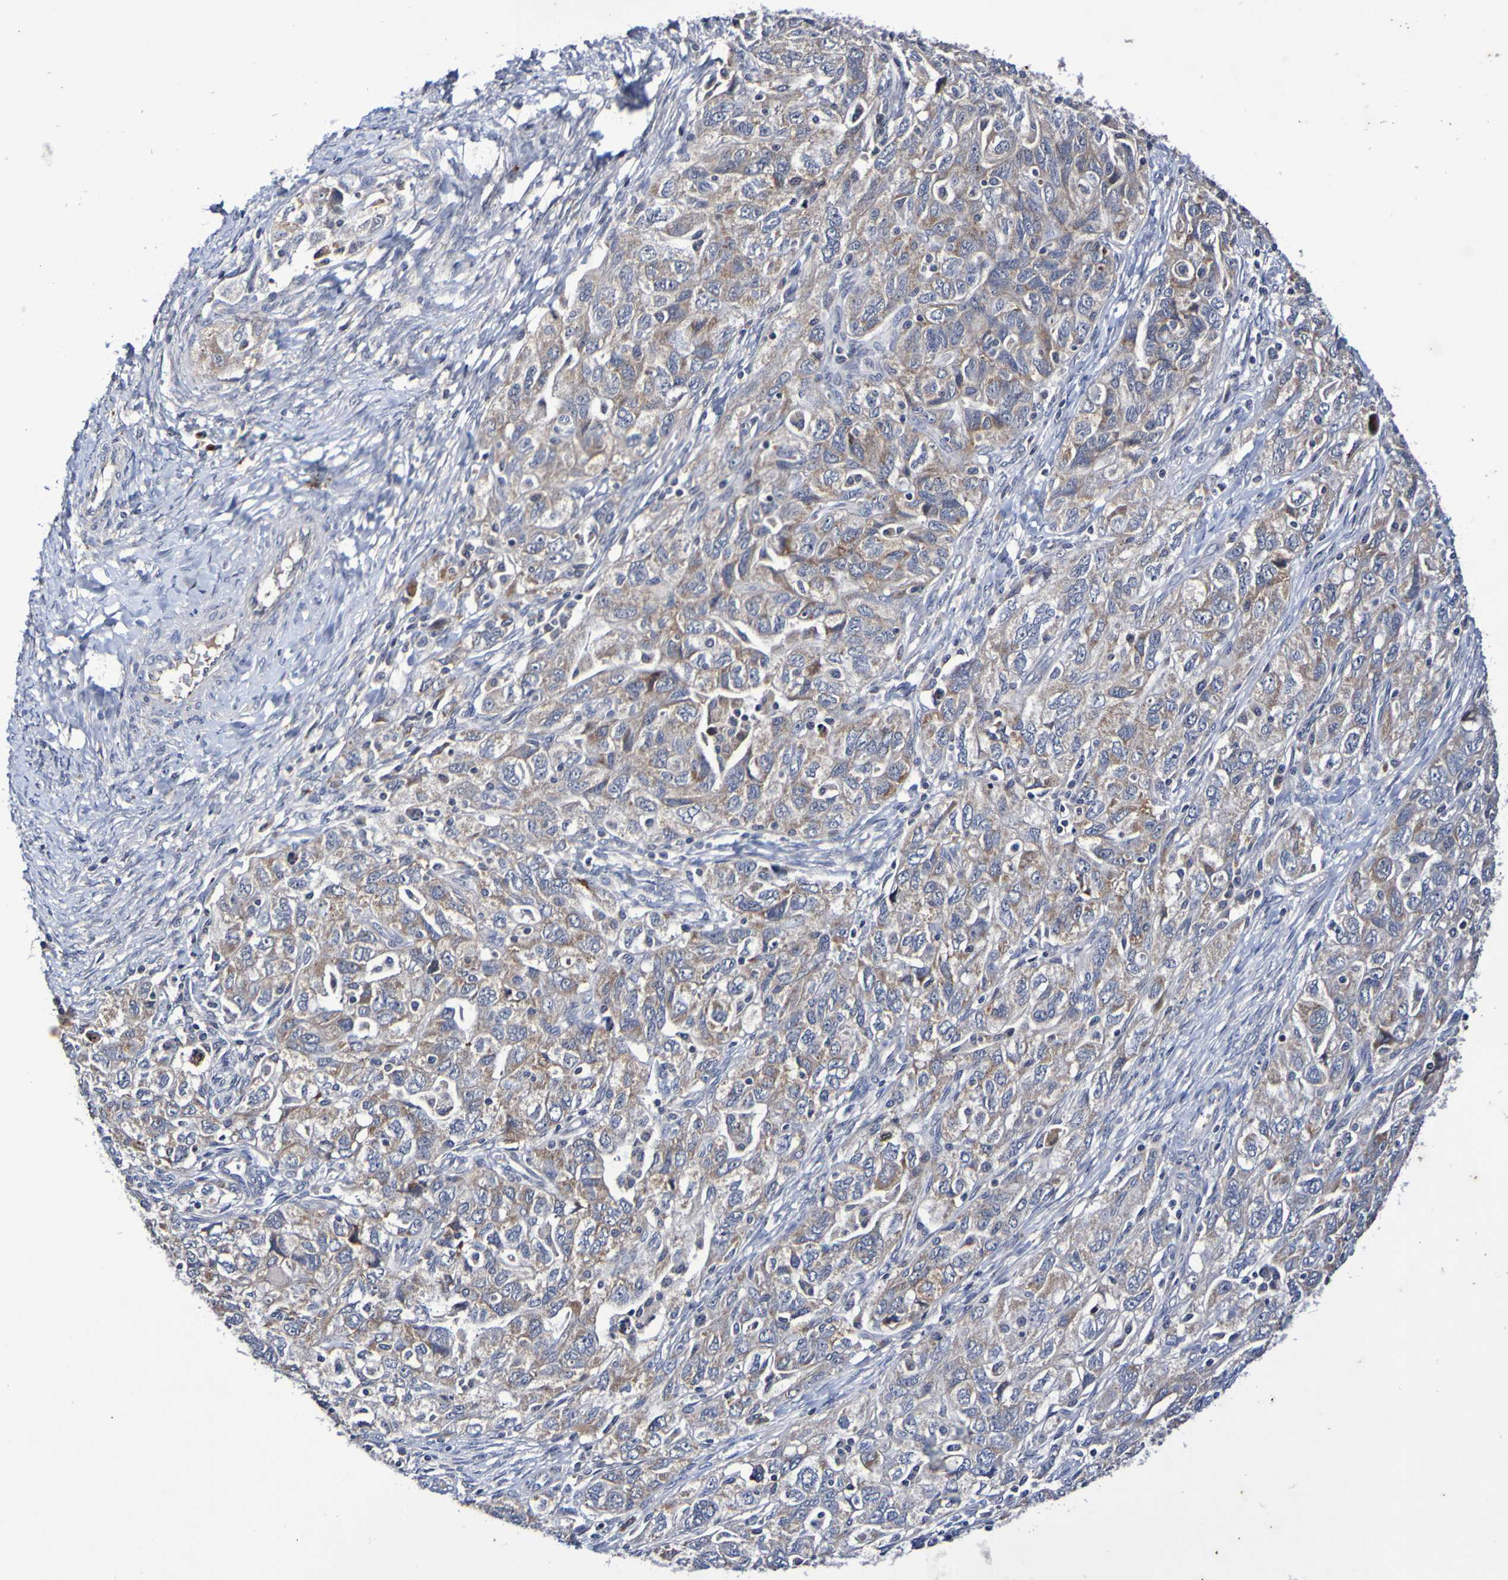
{"staining": {"intensity": "weak", "quantity": ">75%", "location": "cytoplasmic/membranous"}, "tissue": "ovarian cancer", "cell_type": "Tumor cells", "image_type": "cancer", "snomed": [{"axis": "morphology", "description": "Carcinoma, NOS"}, {"axis": "morphology", "description": "Cystadenocarcinoma, serous, NOS"}, {"axis": "topography", "description": "Ovary"}], "caption": "Weak cytoplasmic/membranous expression is identified in about >75% of tumor cells in serous cystadenocarcinoma (ovarian).", "gene": "PTP4A2", "patient": {"sex": "female", "age": 69}}